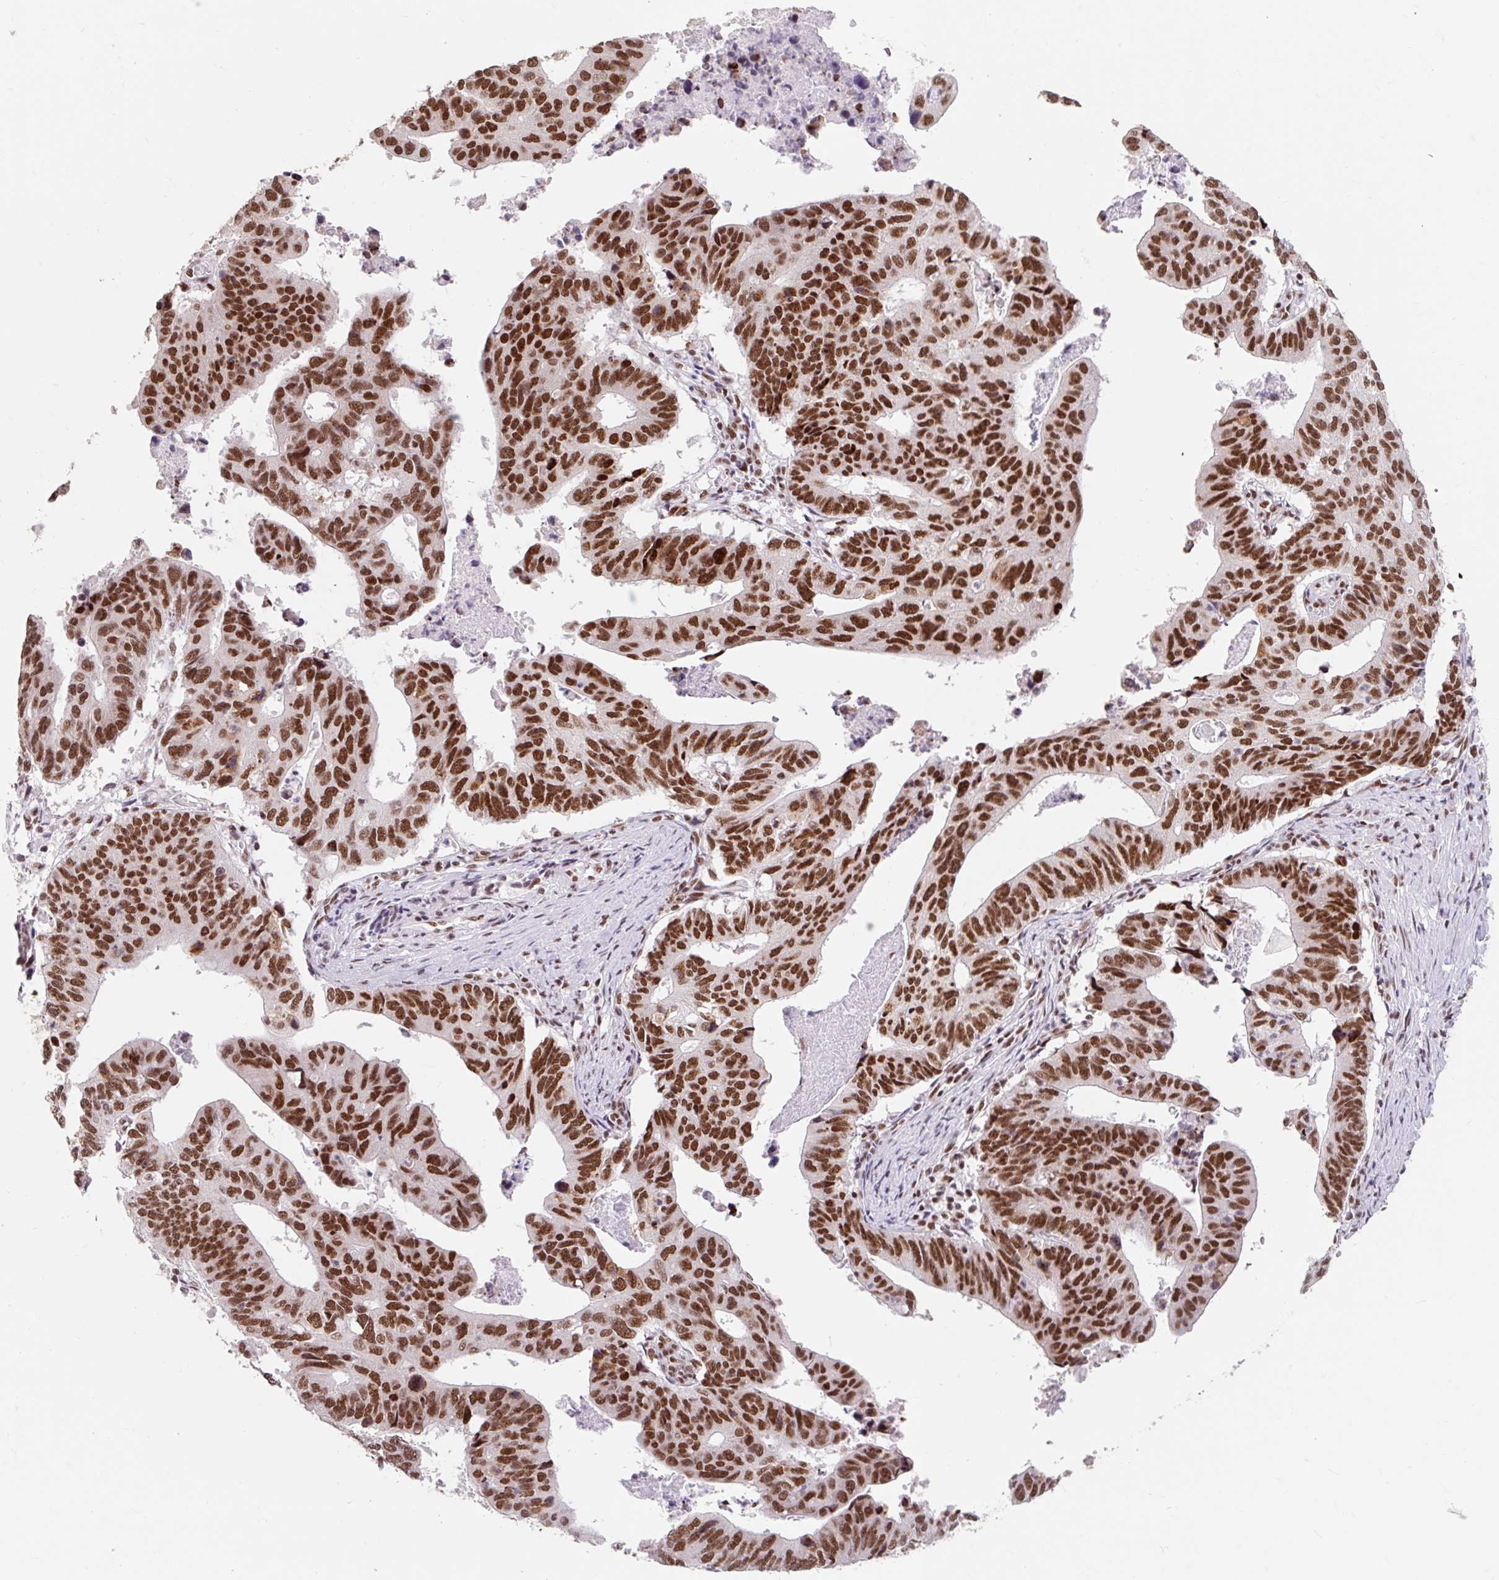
{"staining": {"intensity": "strong", "quantity": ">75%", "location": "nuclear"}, "tissue": "stomach cancer", "cell_type": "Tumor cells", "image_type": "cancer", "snomed": [{"axis": "morphology", "description": "Adenocarcinoma, NOS"}, {"axis": "topography", "description": "Stomach"}], "caption": "This is a photomicrograph of IHC staining of adenocarcinoma (stomach), which shows strong expression in the nuclear of tumor cells.", "gene": "SRSF10", "patient": {"sex": "male", "age": 59}}